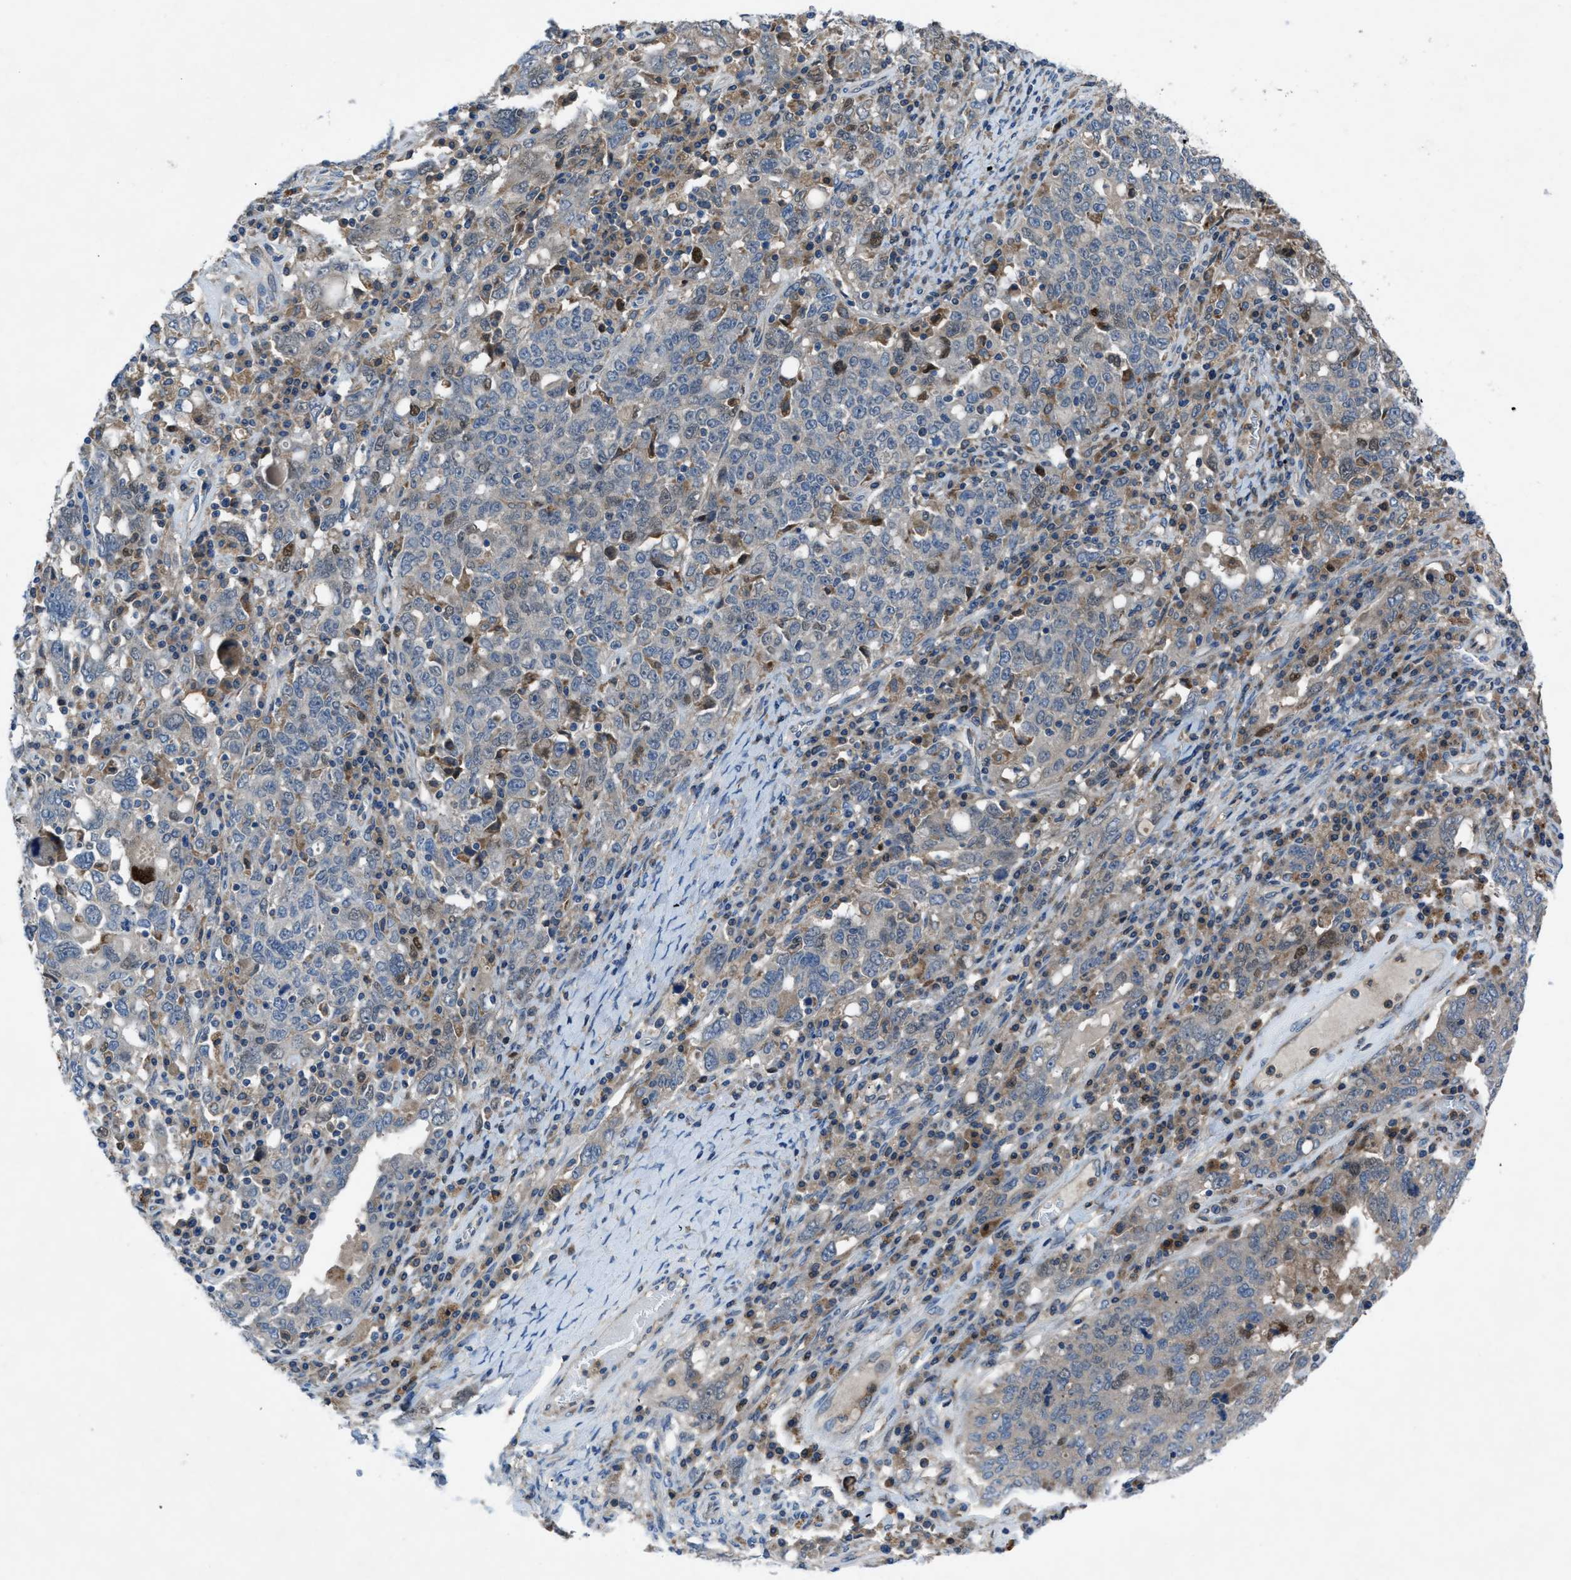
{"staining": {"intensity": "weak", "quantity": "<25%", "location": "cytoplasmic/membranous"}, "tissue": "ovarian cancer", "cell_type": "Tumor cells", "image_type": "cancer", "snomed": [{"axis": "morphology", "description": "Carcinoma, endometroid"}, {"axis": "topography", "description": "Ovary"}], "caption": "An IHC image of ovarian cancer (endometroid carcinoma) is shown. There is no staining in tumor cells of ovarian cancer (endometroid carcinoma). (Brightfield microscopy of DAB immunohistochemistry at high magnification).", "gene": "MAP3K20", "patient": {"sex": "female", "age": 62}}